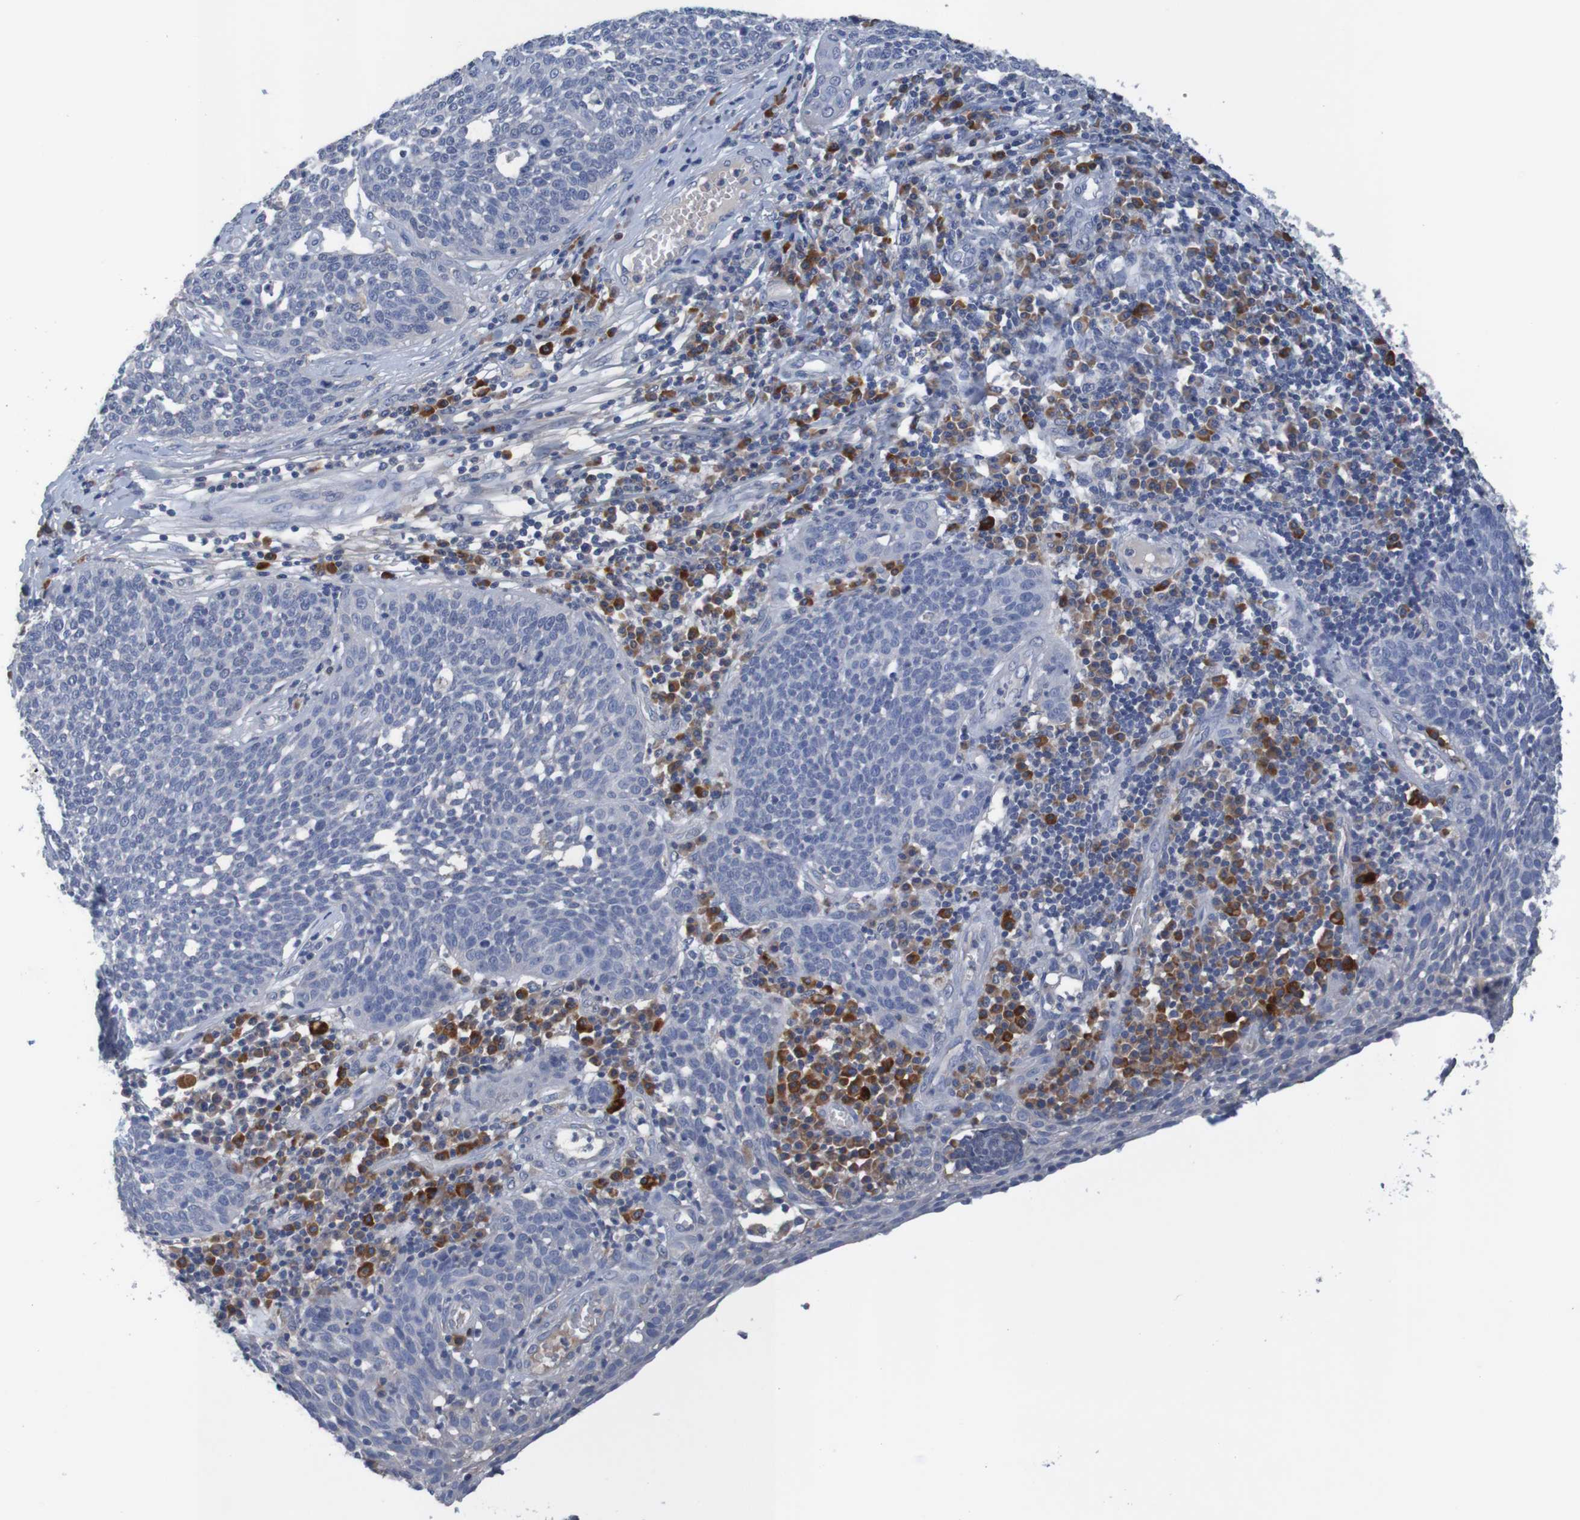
{"staining": {"intensity": "negative", "quantity": "none", "location": "none"}, "tissue": "cervical cancer", "cell_type": "Tumor cells", "image_type": "cancer", "snomed": [{"axis": "morphology", "description": "Squamous cell carcinoma, NOS"}, {"axis": "topography", "description": "Cervix"}], "caption": "A histopathology image of cervical squamous cell carcinoma stained for a protein reveals no brown staining in tumor cells.", "gene": "LTA", "patient": {"sex": "female", "age": 34}}